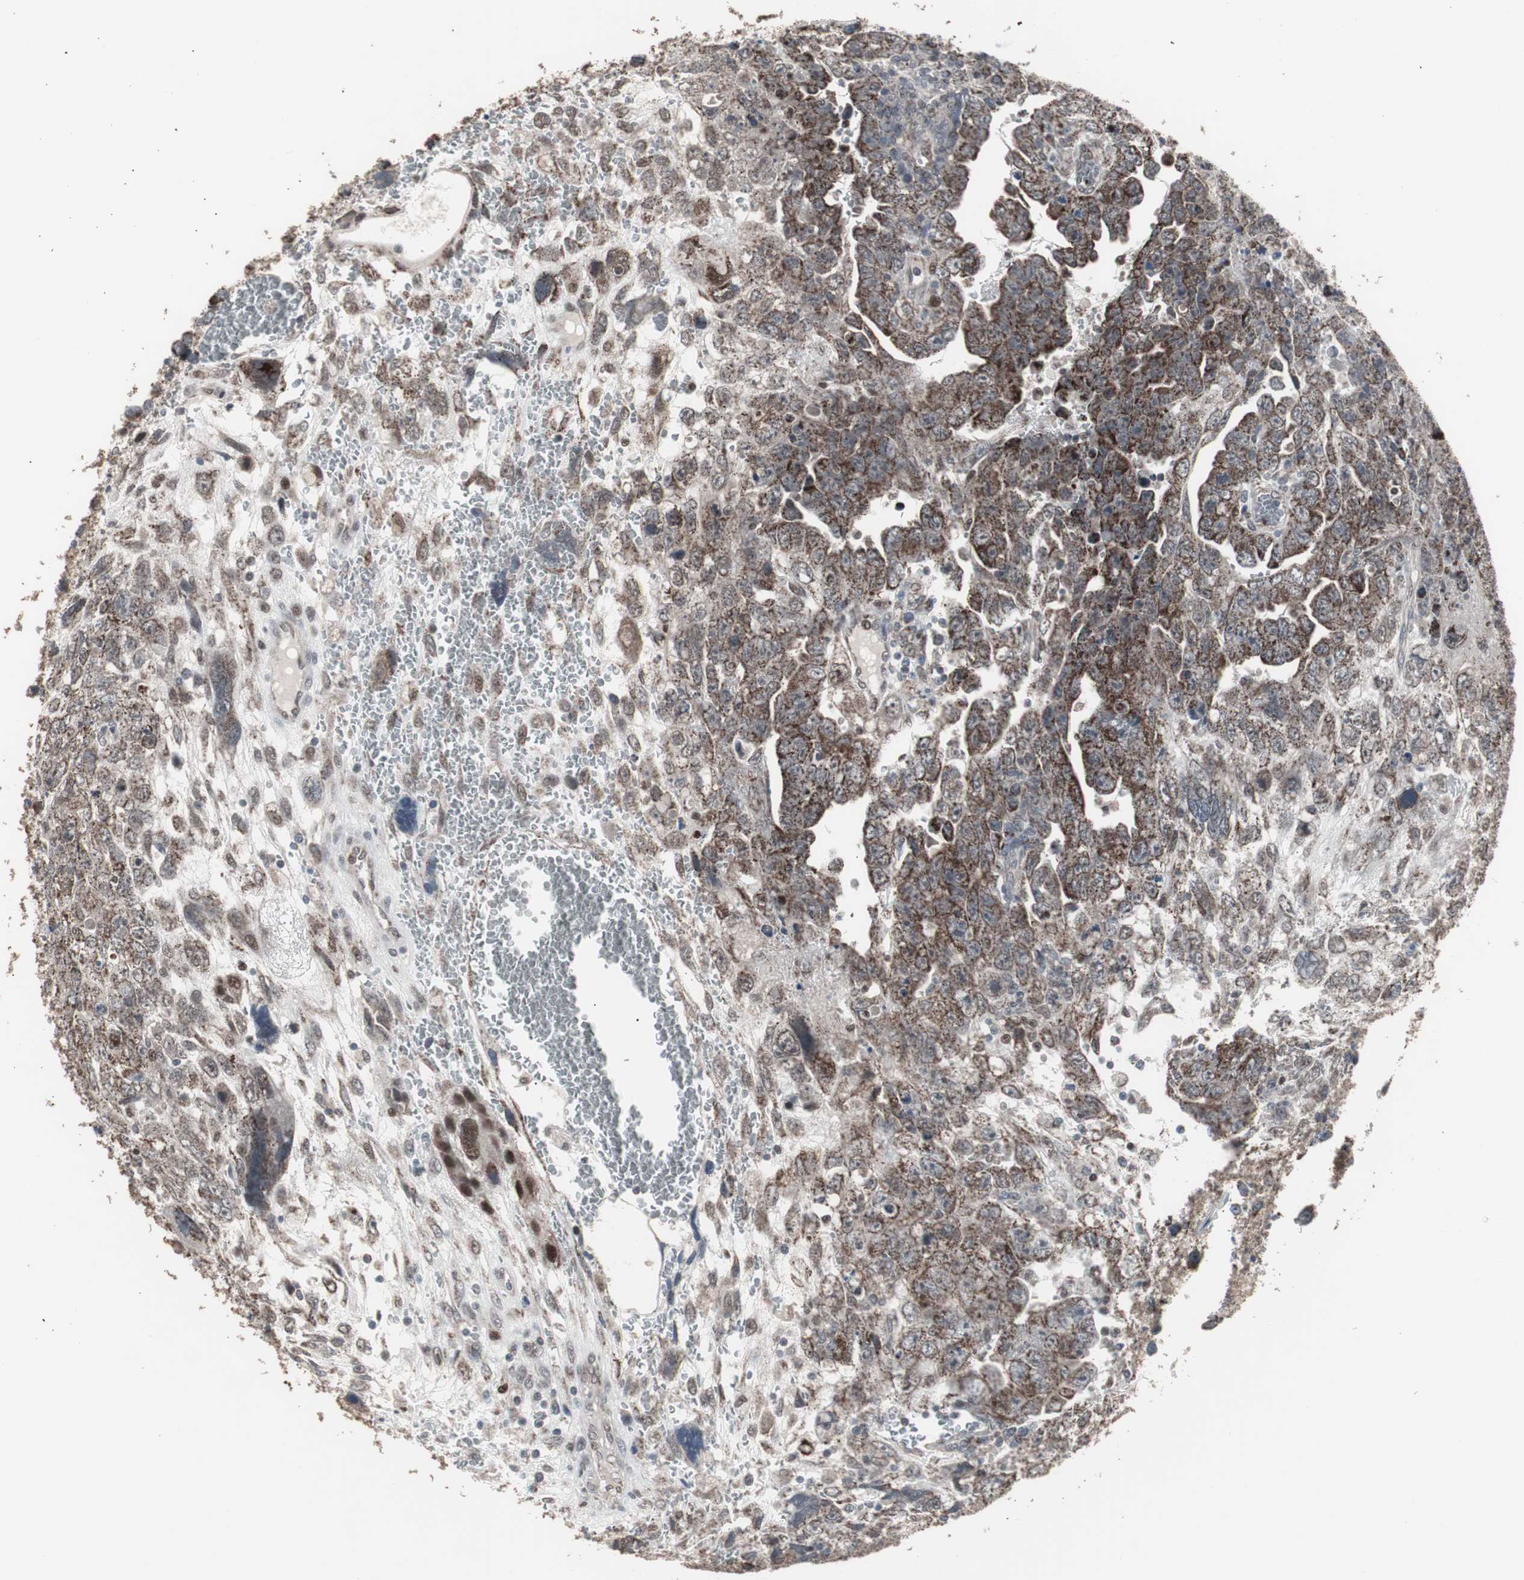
{"staining": {"intensity": "strong", "quantity": ">75%", "location": "cytoplasmic/membranous"}, "tissue": "testis cancer", "cell_type": "Tumor cells", "image_type": "cancer", "snomed": [{"axis": "morphology", "description": "Carcinoma, Embryonal, NOS"}, {"axis": "topography", "description": "Testis"}], "caption": "Immunohistochemistry photomicrograph of neoplastic tissue: human testis cancer stained using immunohistochemistry (IHC) exhibits high levels of strong protein expression localized specifically in the cytoplasmic/membranous of tumor cells, appearing as a cytoplasmic/membranous brown color.", "gene": "RXRA", "patient": {"sex": "male", "age": 28}}